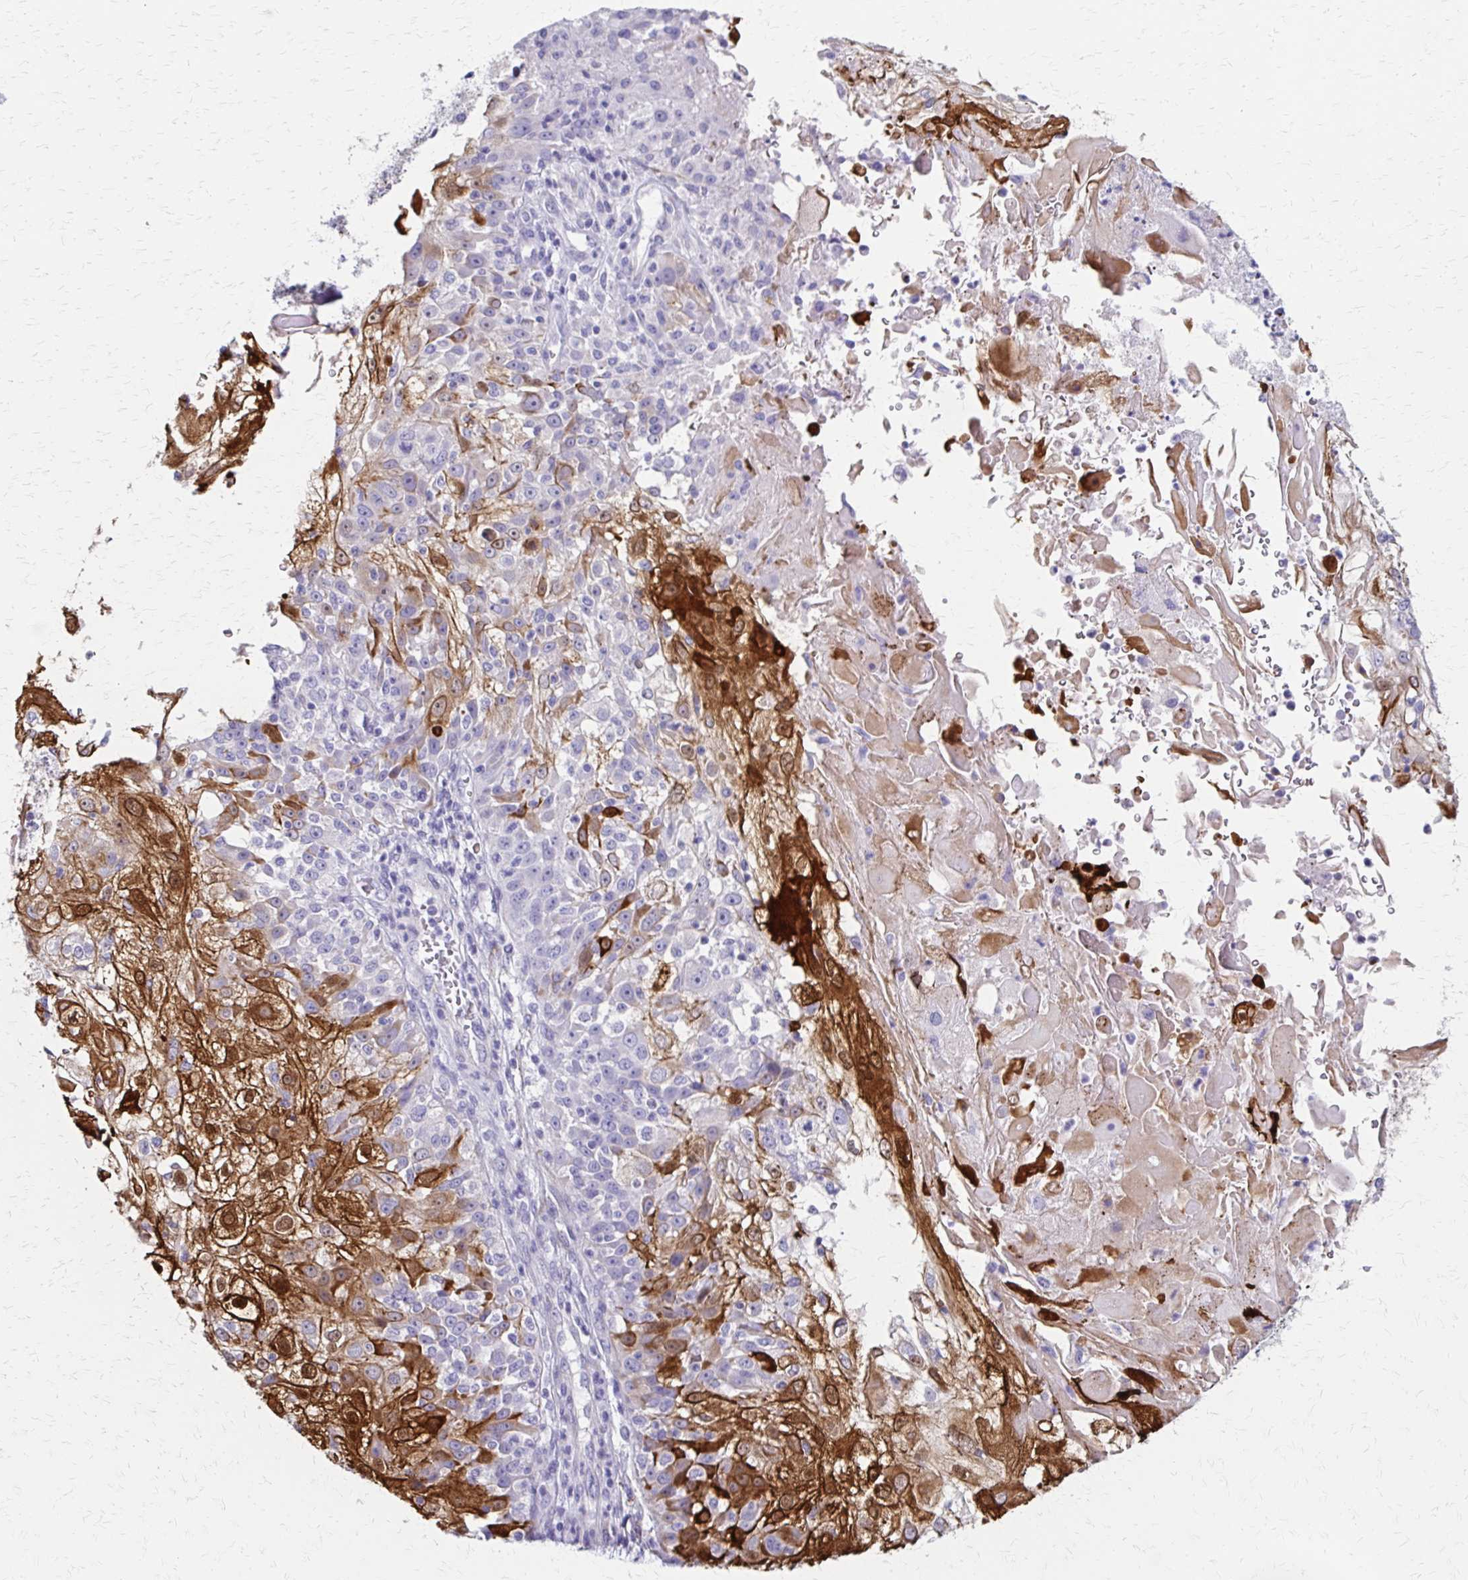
{"staining": {"intensity": "strong", "quantity": "25%-75%", "location": "cytoplasmic/membranous"}, "tissue": "skin cancer", "cell_type": "Tumor cells", "image_type": "cancer", "snomed": [{"axis": "morphology", "description": "Normal tissue, NOS"}, {"axis": "morphology", "description": "Squamous cell carcinoma, NOS"}, {"axis": "topography", "description": "Skin"}], "caption": "Tumor cells reveal high levels of strong cytoplasmic/membranous positivity in approximately 25%-75% of cells in human skin squamous cell carcinoma. (IHC, brightfield microscopy, high magnification).", "gene": "ZSCAN5B", "patient": {"sex": "female", "age": 83}}